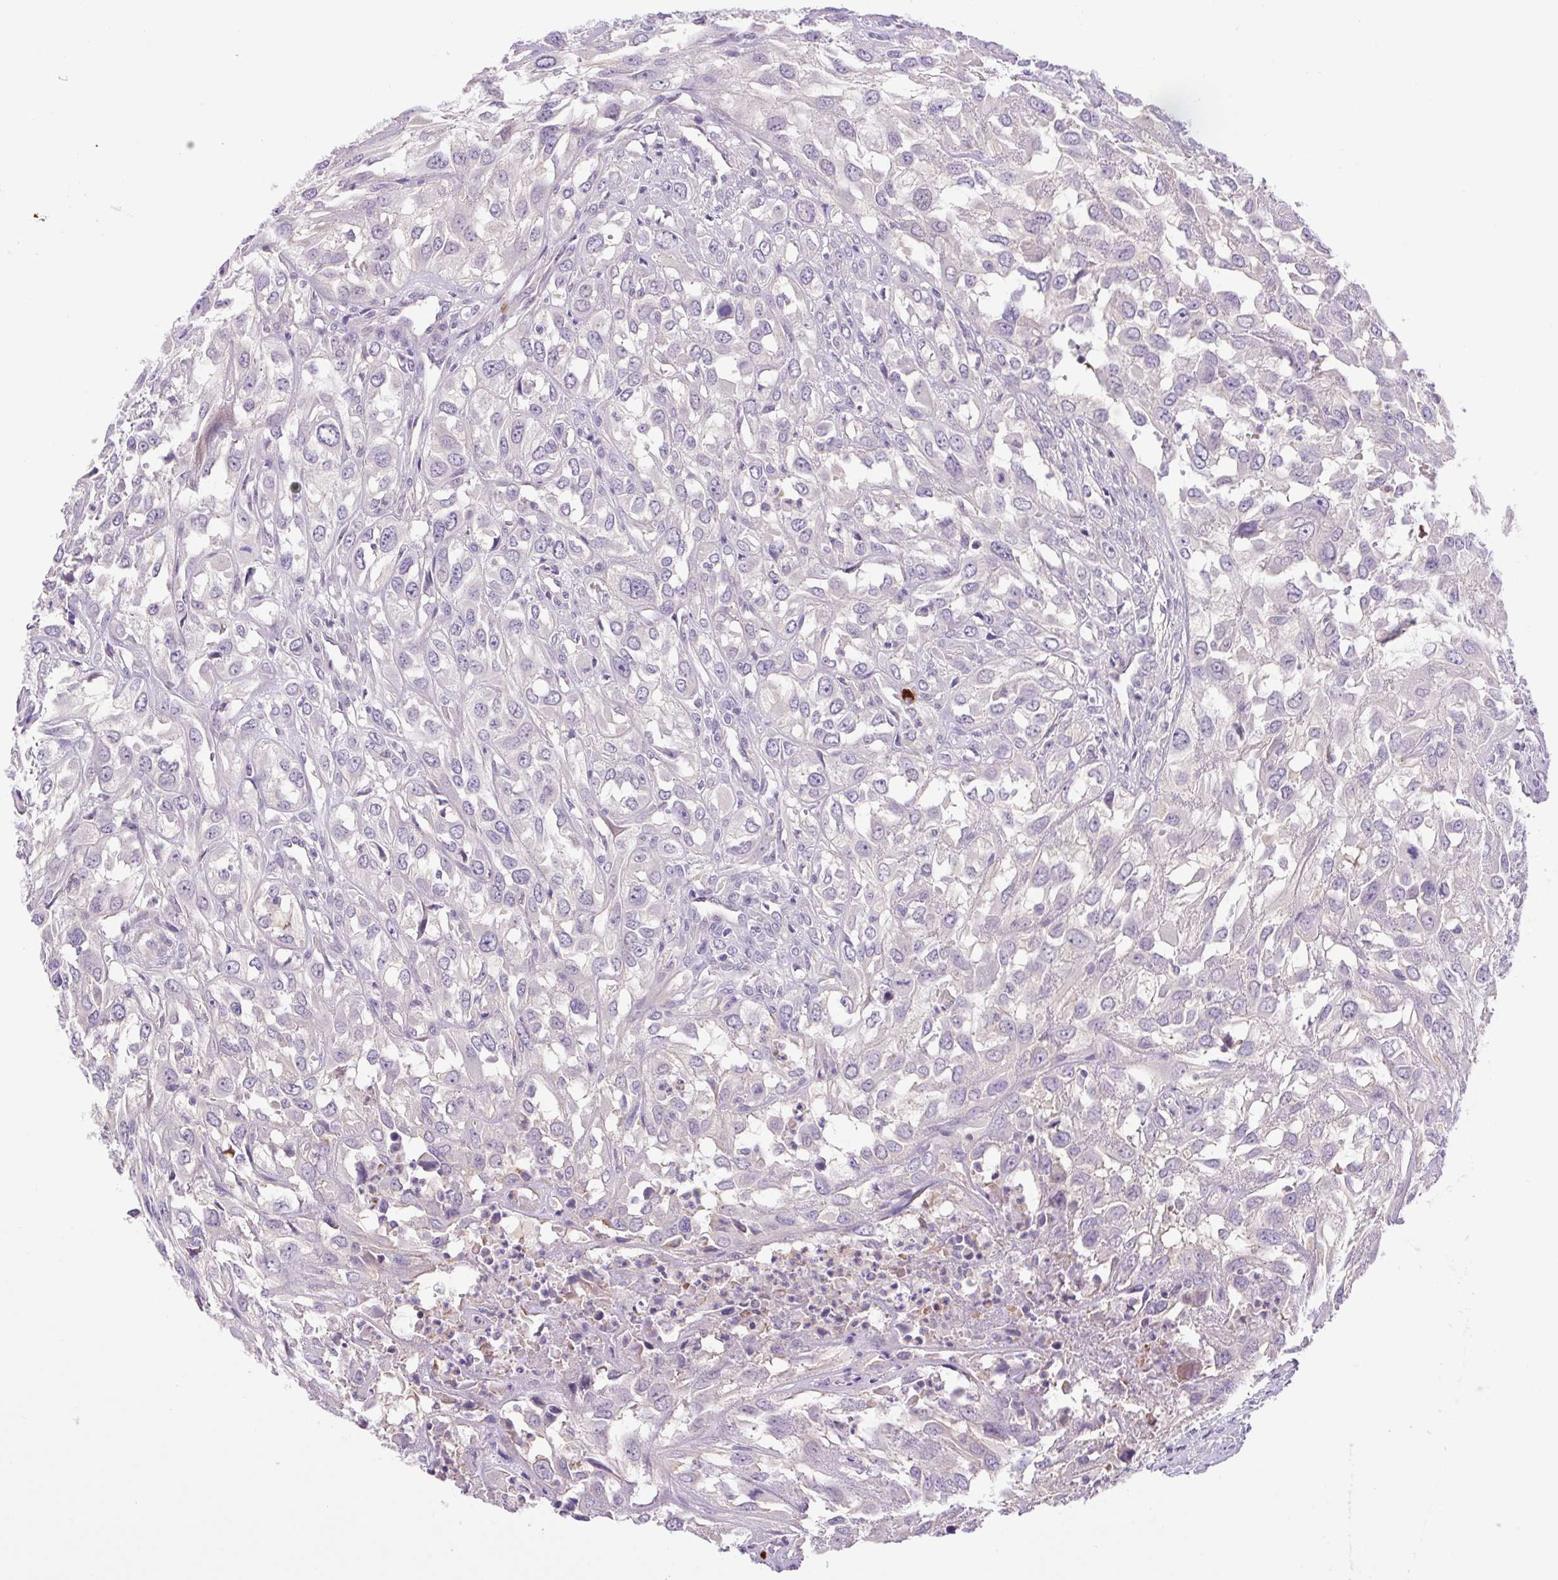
{"staining": {"intensity": "negative", "quantity": "none", "location": "none"}, "tissue": "urothelial cancer", "cell_type": "Tumor cells", "image_type": "cancer", "snomed": [{"axis": "morphology", "description": "Urothelial carcinoma, High grade"}, {"axis": "topography", "description": "Urinary bladder"}], "caption": "Immunohistochemistry (IHC) micrograph of neoplastic tissue: urothelial cancer stained with DAB demonstrates no significant protein positivity in tumor cells.", "gene": "FAM177B", "patient": {"sex": "male", "age": 67}}